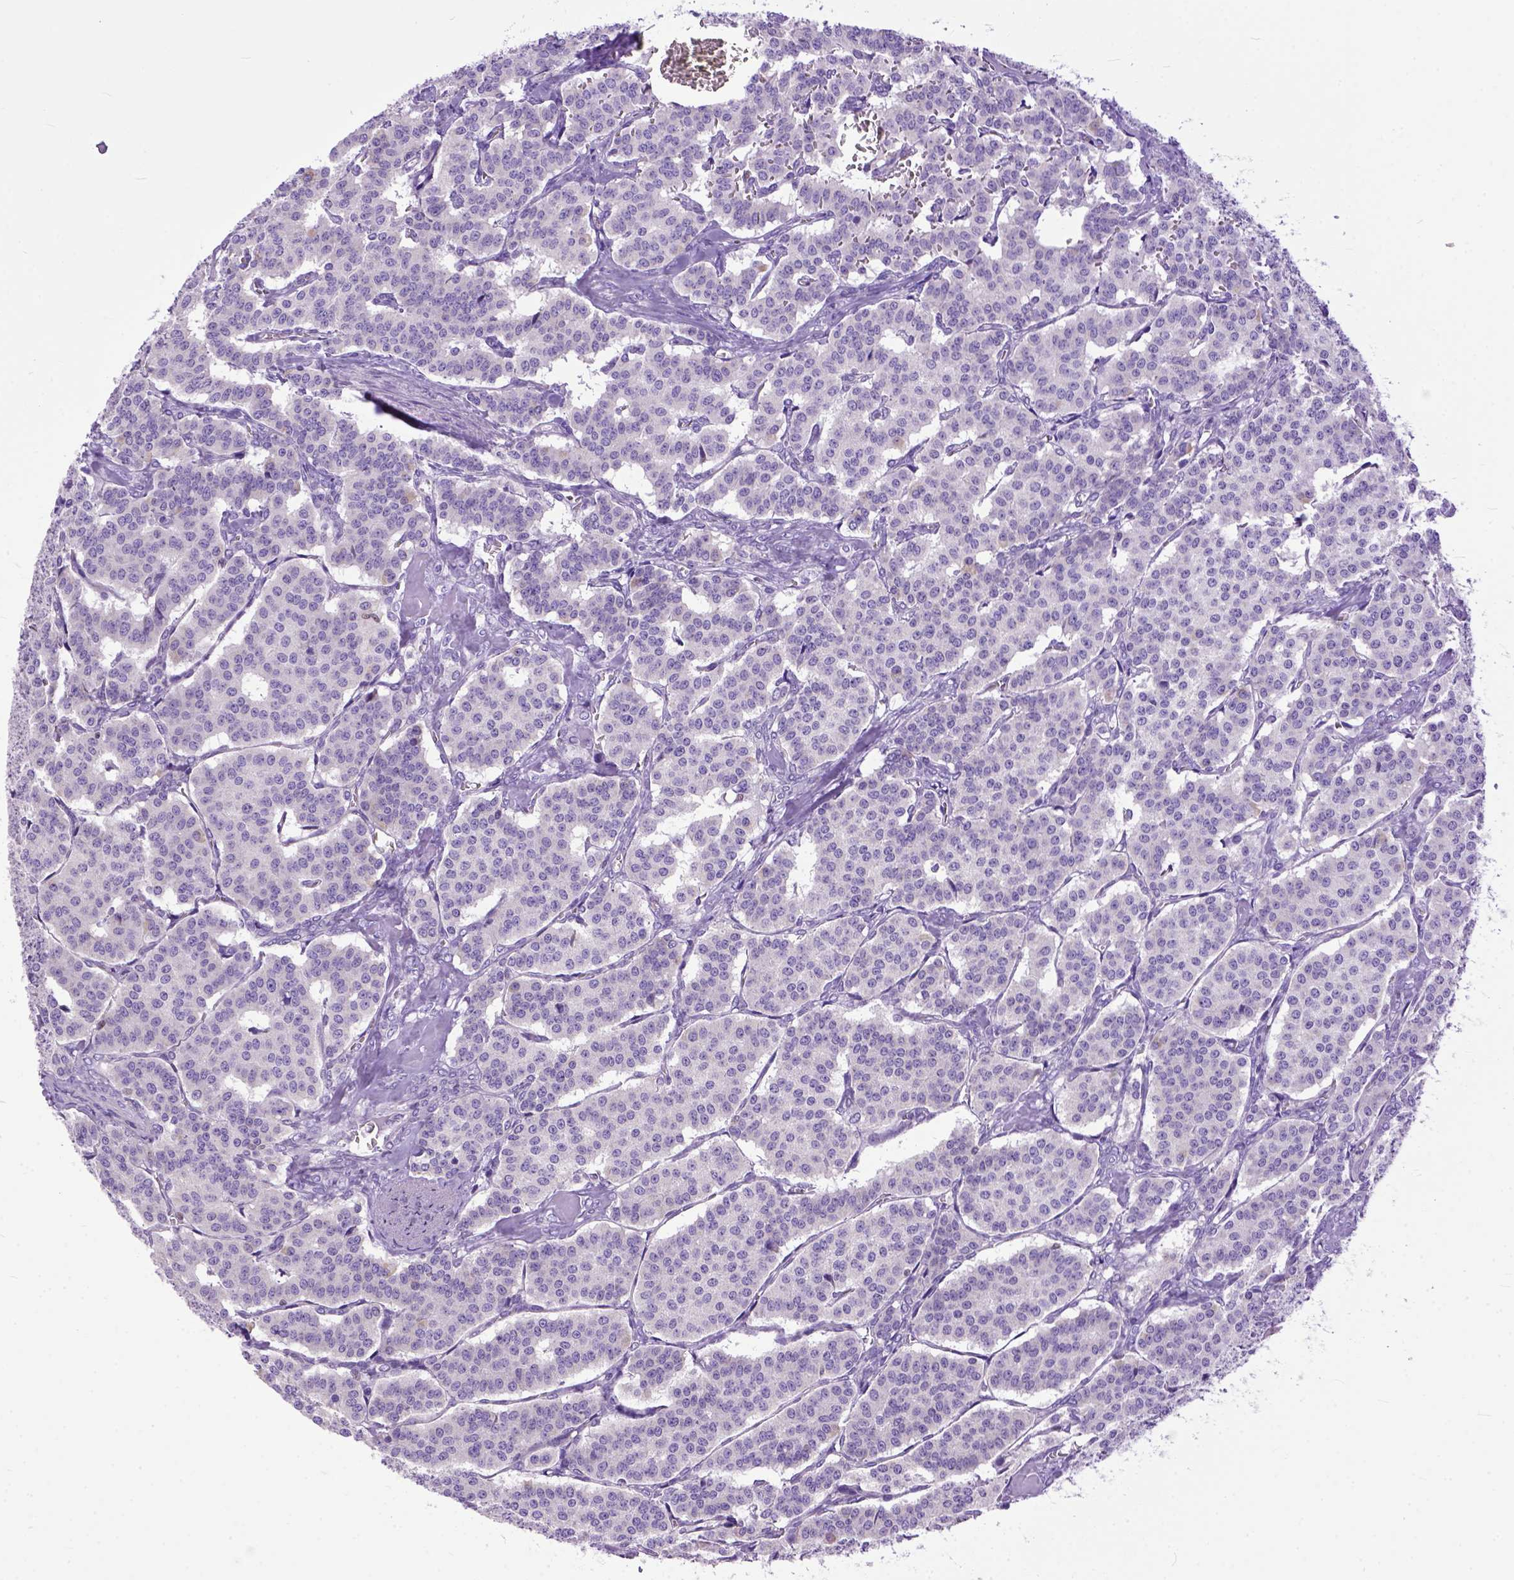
{"staining": {"intensity": "negative", "quantity": "none", "location": "none"}, "tissue": "carcinoid", "cell_type": "Tumor cells", "image_type": "cancer", "snomed": [{"axis": "morphology", "description": "Carcinoid, malignant, NOS"}, {"axis": "topography", "description": "Lung"}], "caption": "This is an immunohistochemistry (IHC) image of carcinoid. There is no positivity in tumor cells.", "gene": "CRB1", "patient": {"sex": "female", "age": 46}}